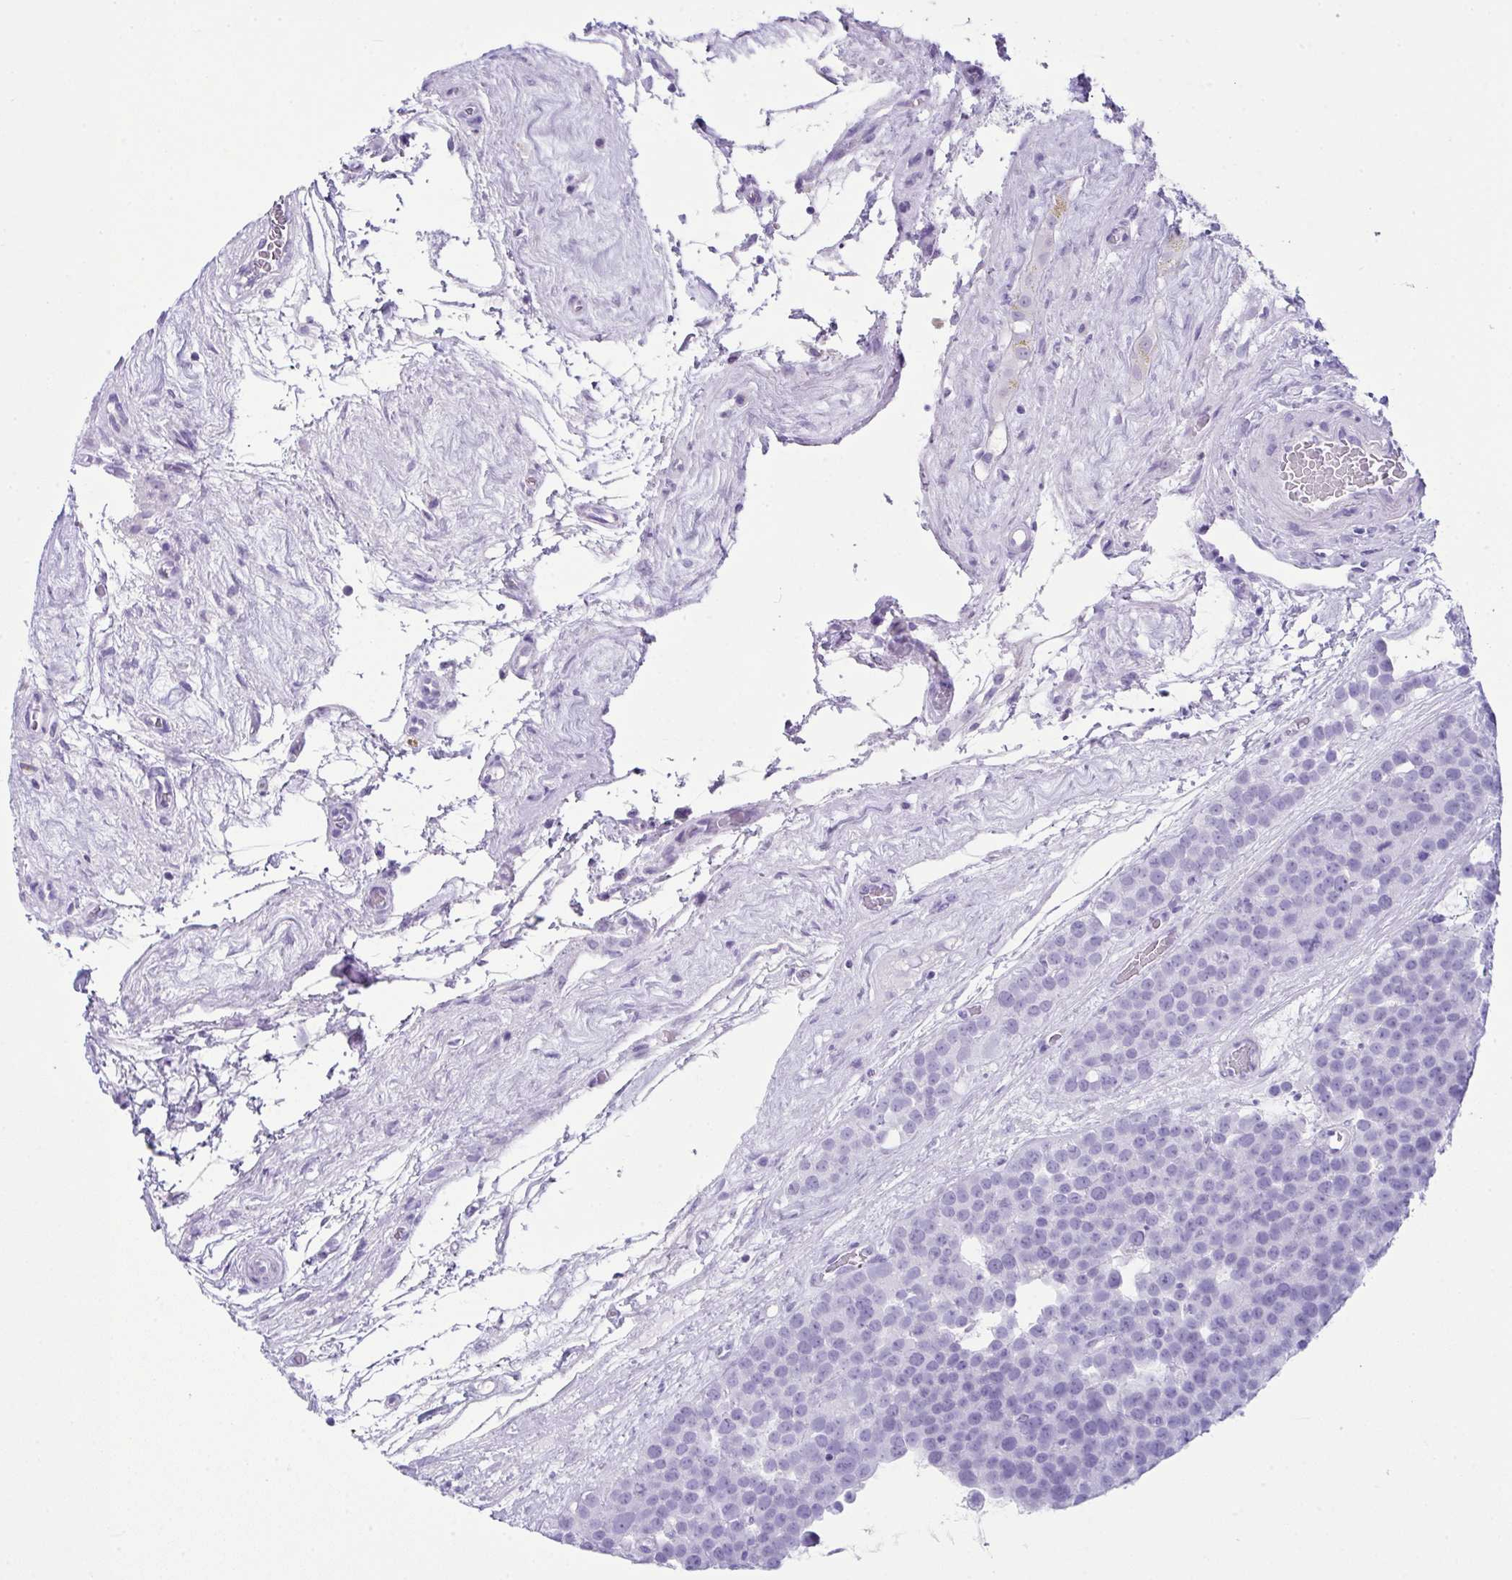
{"staining": {"intensity": "negative", "quantity": "none", "location": "none"}, "tissue": "testis cancer", "cell_type": "Tumor cells", "image_type": "cancer", "snomed": [{"axis": "morphology", "description": "Seminoma, NOS"}, {"axis": "topography", "description": "Testis"}], "caption": "Protein analysis of testis cancer displays no significant staining in tumor cells.", "gene": "LGALS4", "patient": {"sex": "male", "age": 71}}